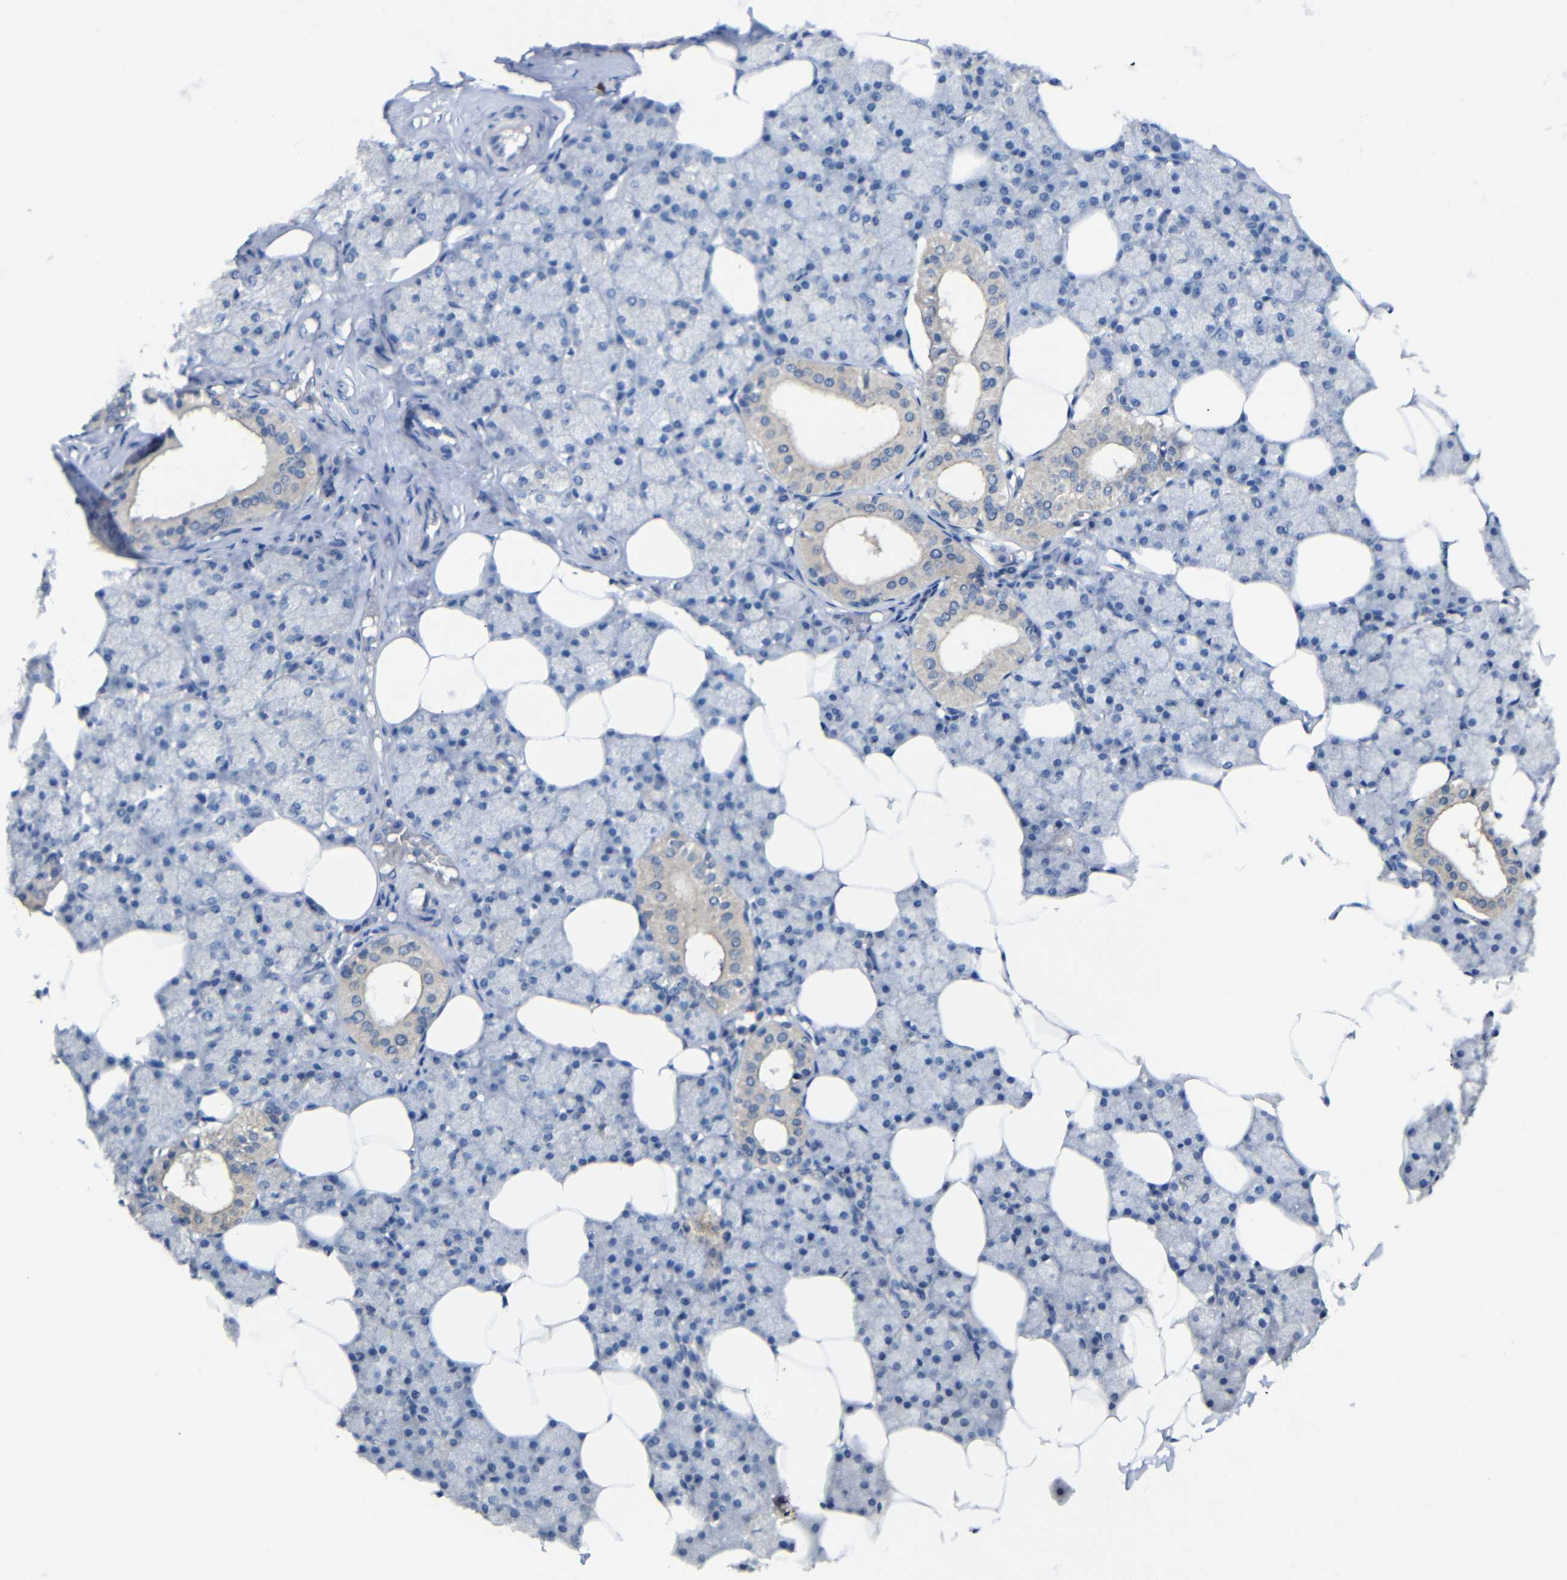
{"staining": {"intensity": "weak", "quantity": "<25%", "location": "cytoplasmic/membranous"}, "tissue": "salivary gland", "cell_type": "Glandular cells", "image_type": "normal", "snomed": [{"axis": "morphology", "description": "Normal tissue, NOS"}, {"axis": "topography", "description": "Salivary gland"}], "caption": "A histopathology image of human salivary gland is negative for staining in glandular cells. Nuclei are stained in blue.", "gene": "HNF1A", "patient": {"sex": "male", "age": 62}}